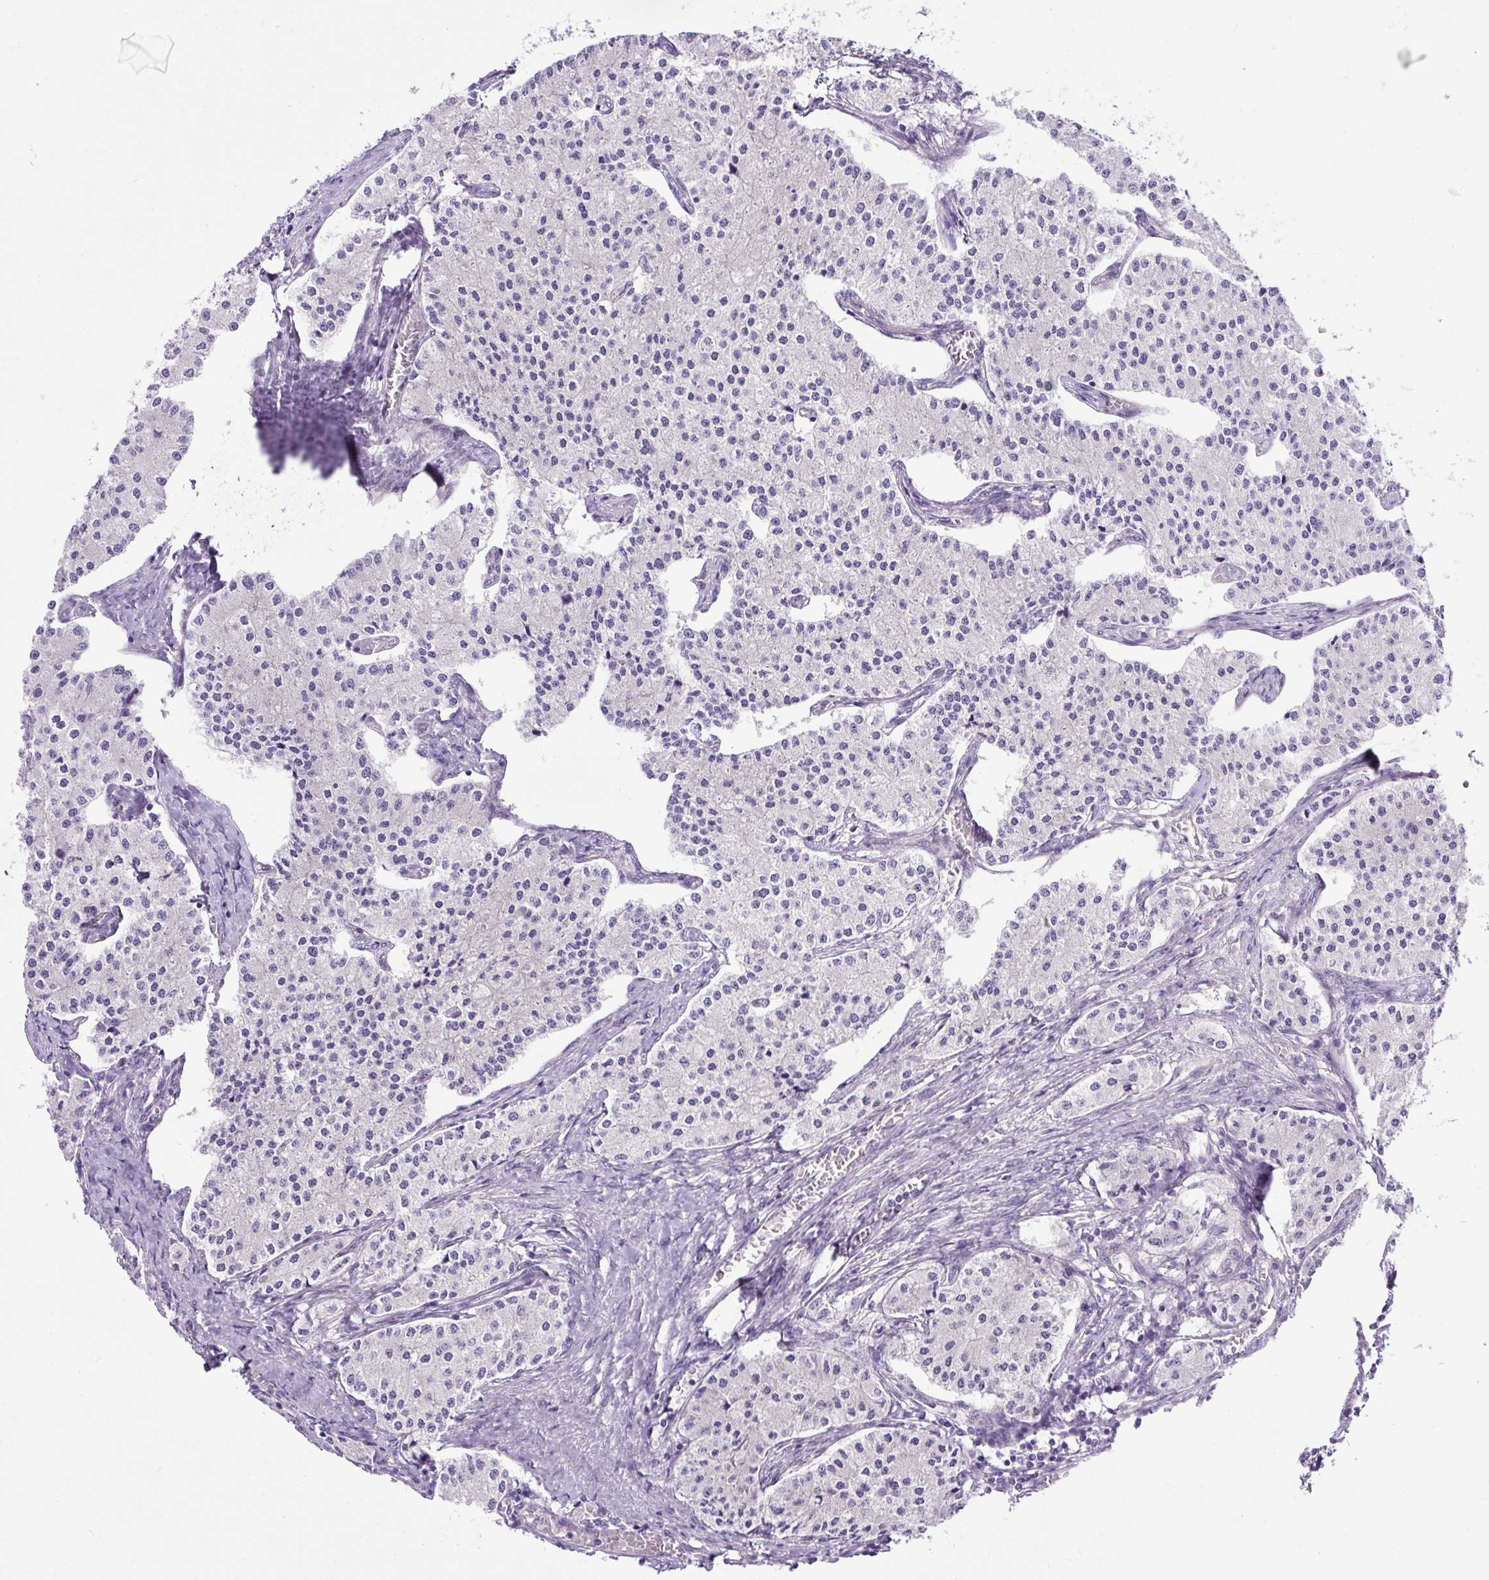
{"staining": {"intensity": "negative", "quantity": "none", "location": "none"}, "tissue": "carcinoid", "cell_type": "Tumor cells", "image_type": "cancer", "snomed": [{"axis": "morphology", "description": "Carcinoid, malignant, NOS"}, {"axis": "topography", "description": "Colon"}], "caption": "Immunohistochemical staining of human carcinoid (malignant) displays no significant staining in tumor cells. (DAB immunohistochemistry, high magnification).", "gene": "MAP1S", "patient": {"sex": "female", "age": 52}}